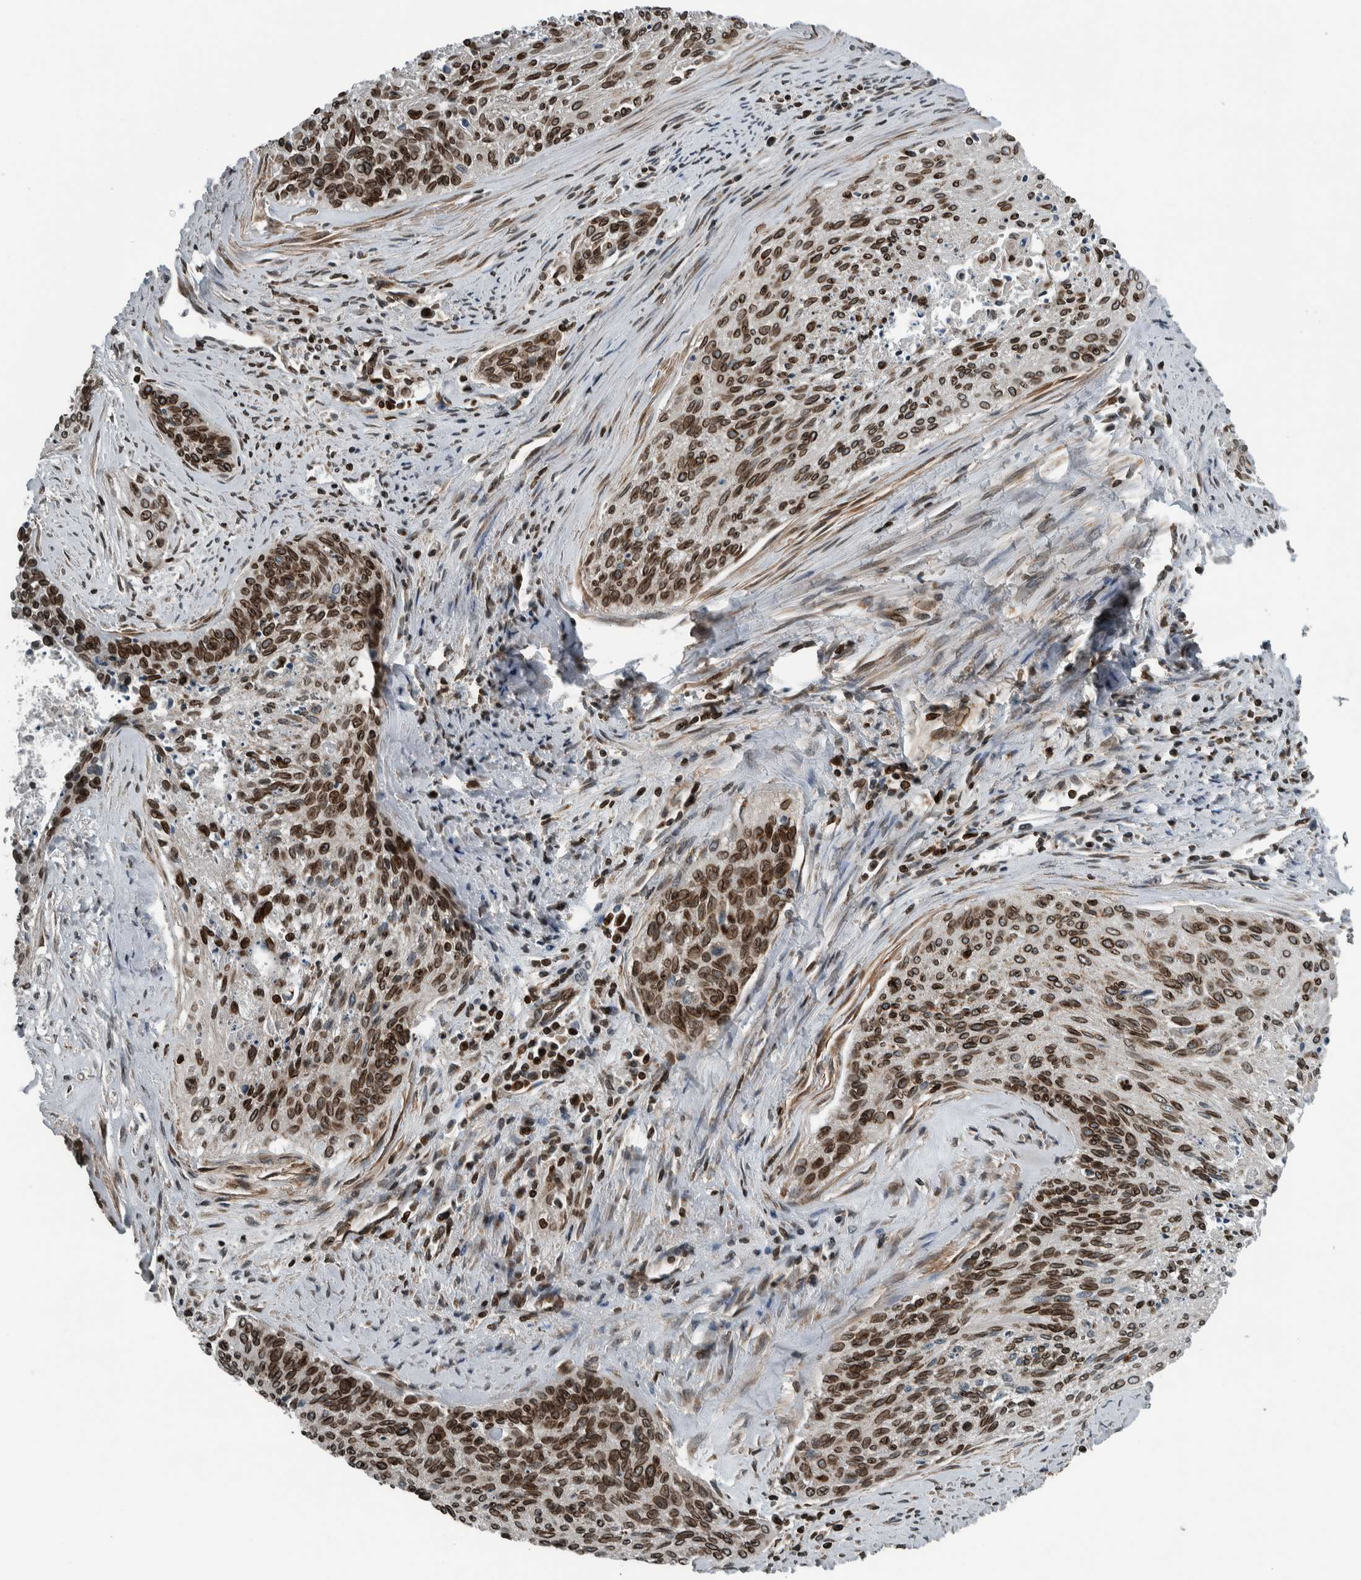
{"staining": {"intensity": "moderate", "quantity": ">75%", "location": "cytoplasmic/membranous,nuclear"}, "tissue": "cervical cancer", "cell_type": "Tumor cells", "image_type": "cancer", "snomed": [{"axis": "morphology", "description": "Squamous cell carcinoma, NOS"}, {"axis": "topography", "description": "Cervix"}], "caption": "Squamous cell carcinoma (cervical) tissue demonstrates moderate cytoplasmic/membranous and nuclear expression in approximately >75% of tumor cells, visualized by immunohistochemistry. (brown staining indicates protein expression, while blue staining denotes nuclei).", "gene": "FAM135B", "patient": {"sex": "female", "age": 55}}